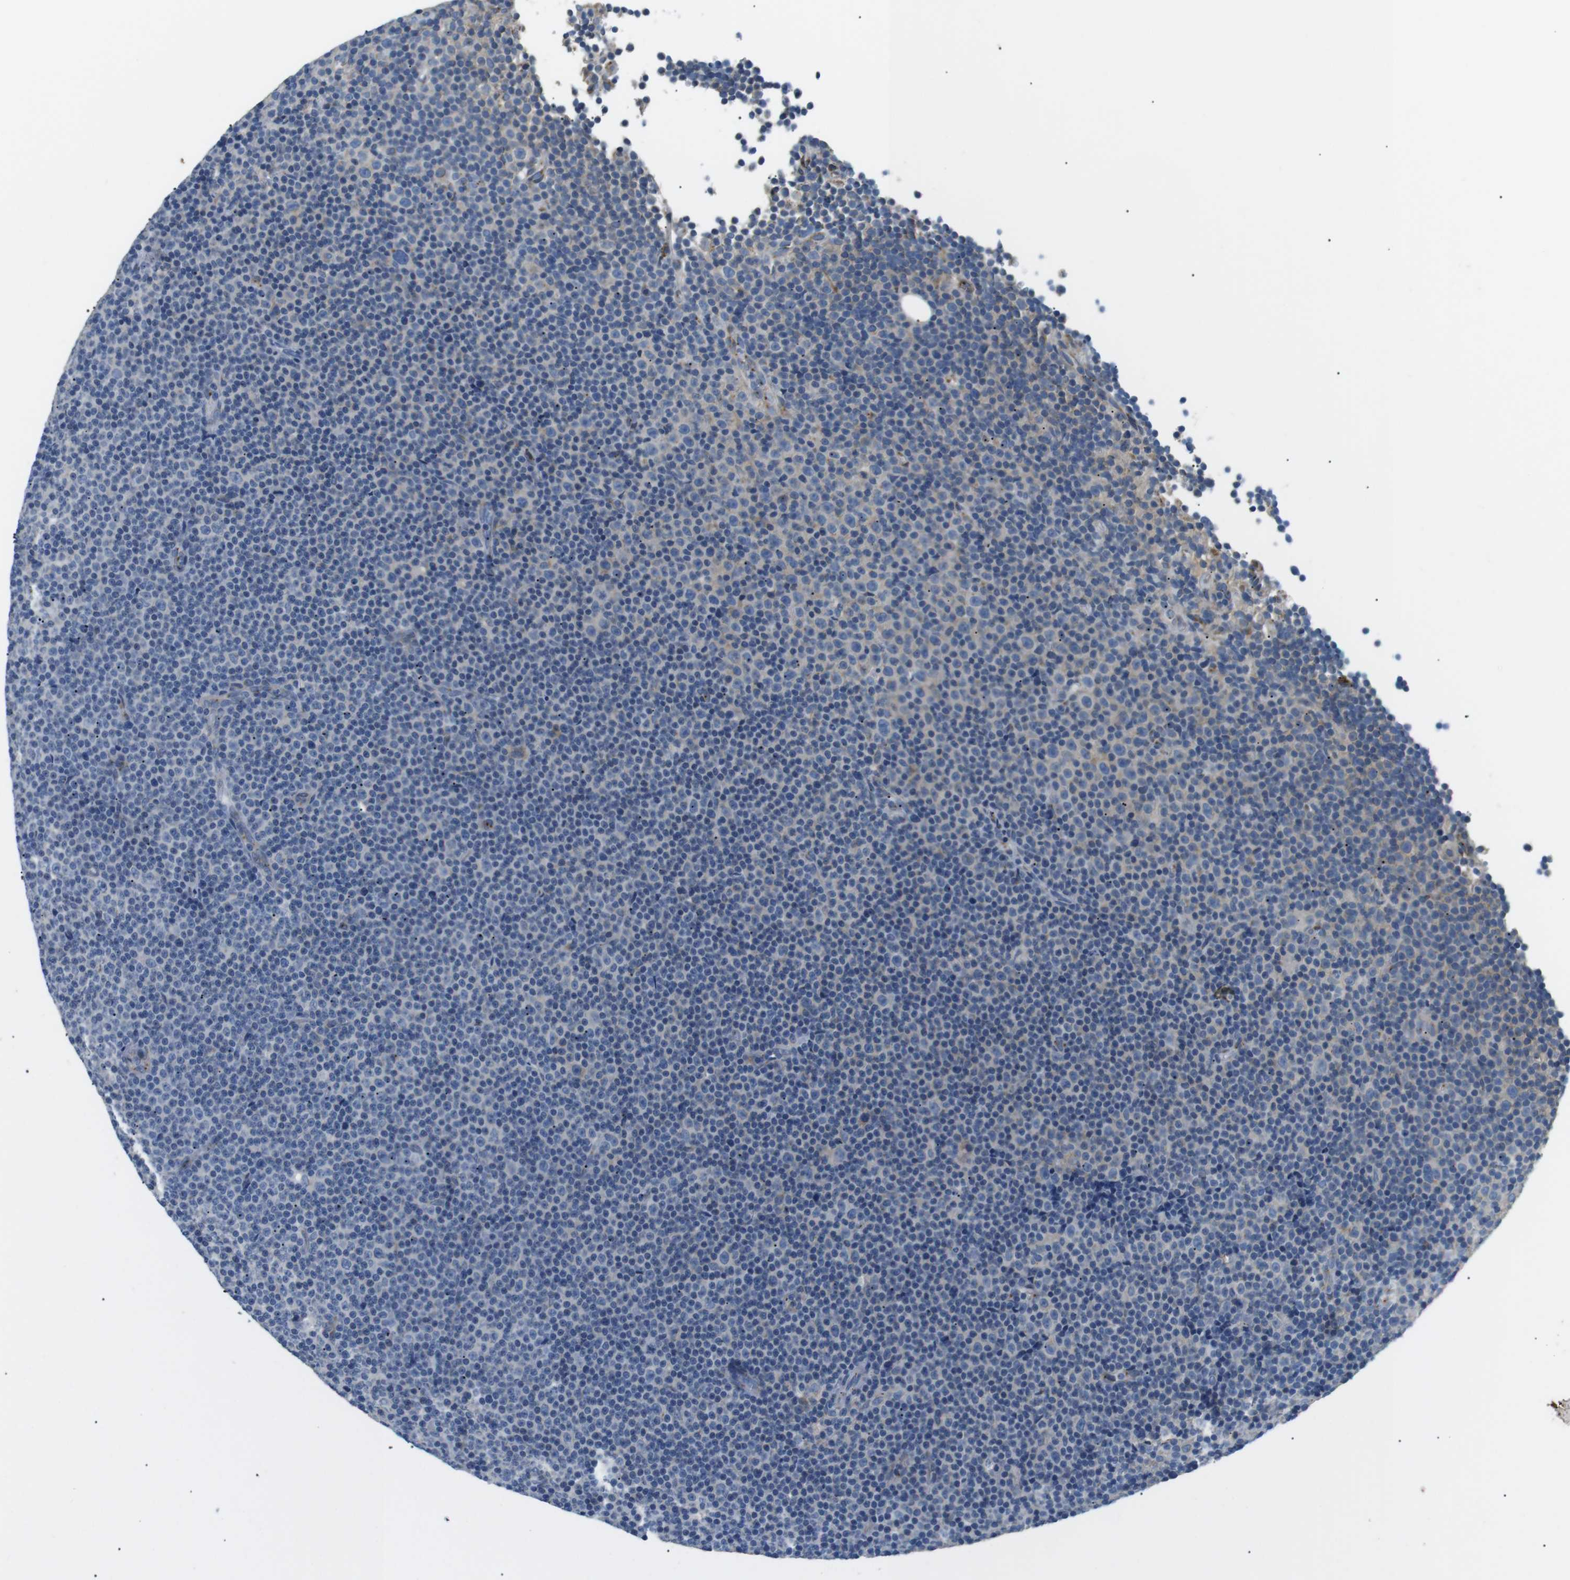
{"staining": {"intensity": "negative", "quantity": "none", "location": "none"}, "tissue": "lymphoma", "cell_type": "Tumor cells", "image_type": "cancer", "snomed": [{"axis": "morphology", "description": "Malignant lymphoma, non-Hodgkin's type, Low grade"}, {"axis": "topography", "description": "Lymph node"}], "caption": "IHC photomicrograph of human malignant lymphoma, non-Hodgkin's type (low-grade) stained for a protein (brown), which exhibits no staining in tumor cells.", "gene": "UNC5CL", "patient": {"sex": "female", "age": 67}}